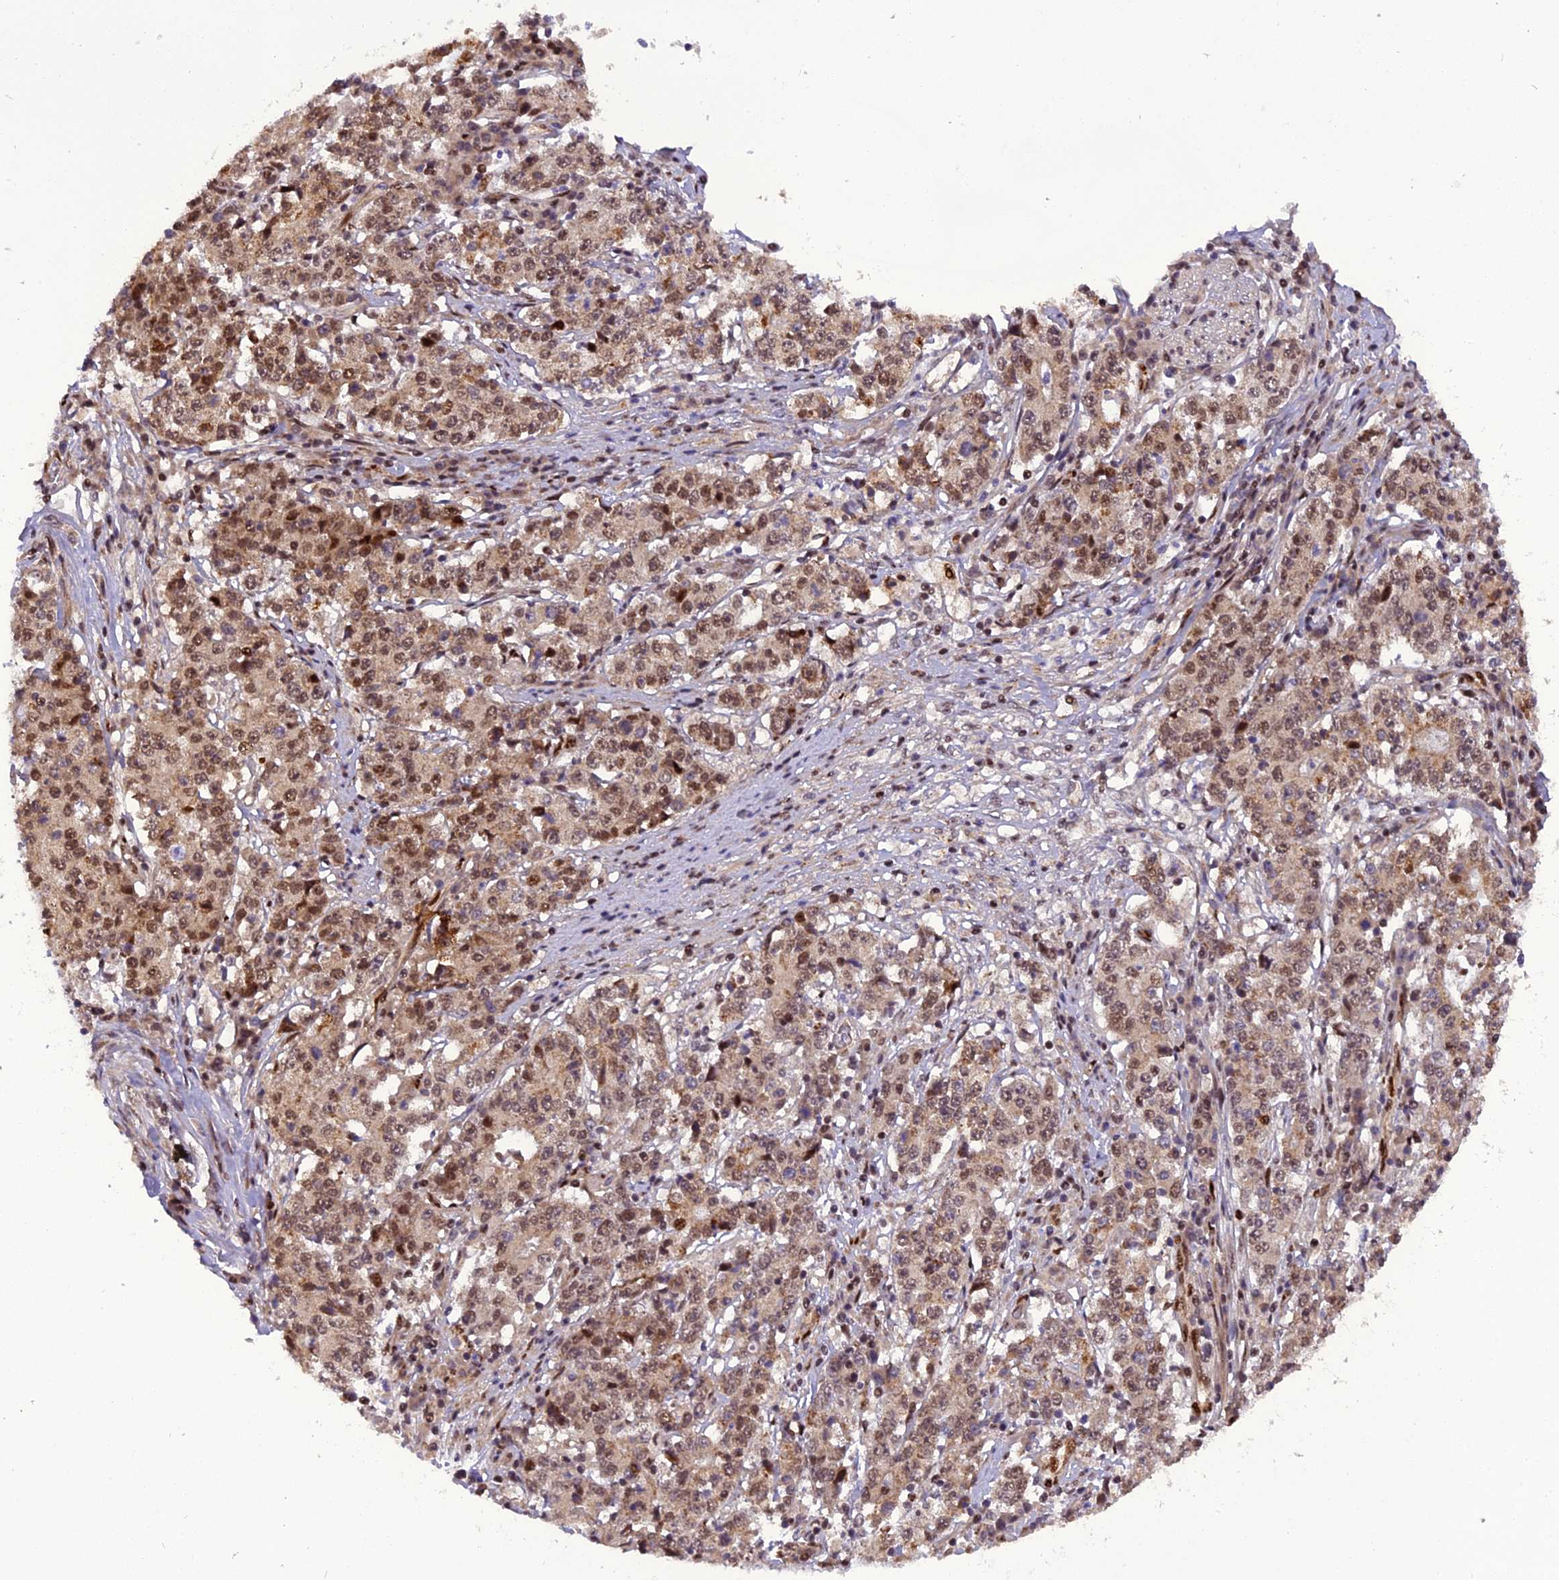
{"staining": {"intensity": "moderate", "quantity": ">75%", "location": "nuclear"}, "tissue": "stomach cancer", "cell_type": "Tumor cells", "image_type": "cancer", "snomed": [{"axis": "morphology", "description": "Adenocarcinoma, NOS"}, {"axis": "topography", "description": "Stomach"}], "caption": "A brown stain shows moderate nuclear staining of a protein in adenocarcinoma (stomach) tumor cells. Immunohistochemistry stains the protein in brown and the nuclei are stained blue.", "gene": "MICALL1", "patient": {"sex": "male", "age": 59}}